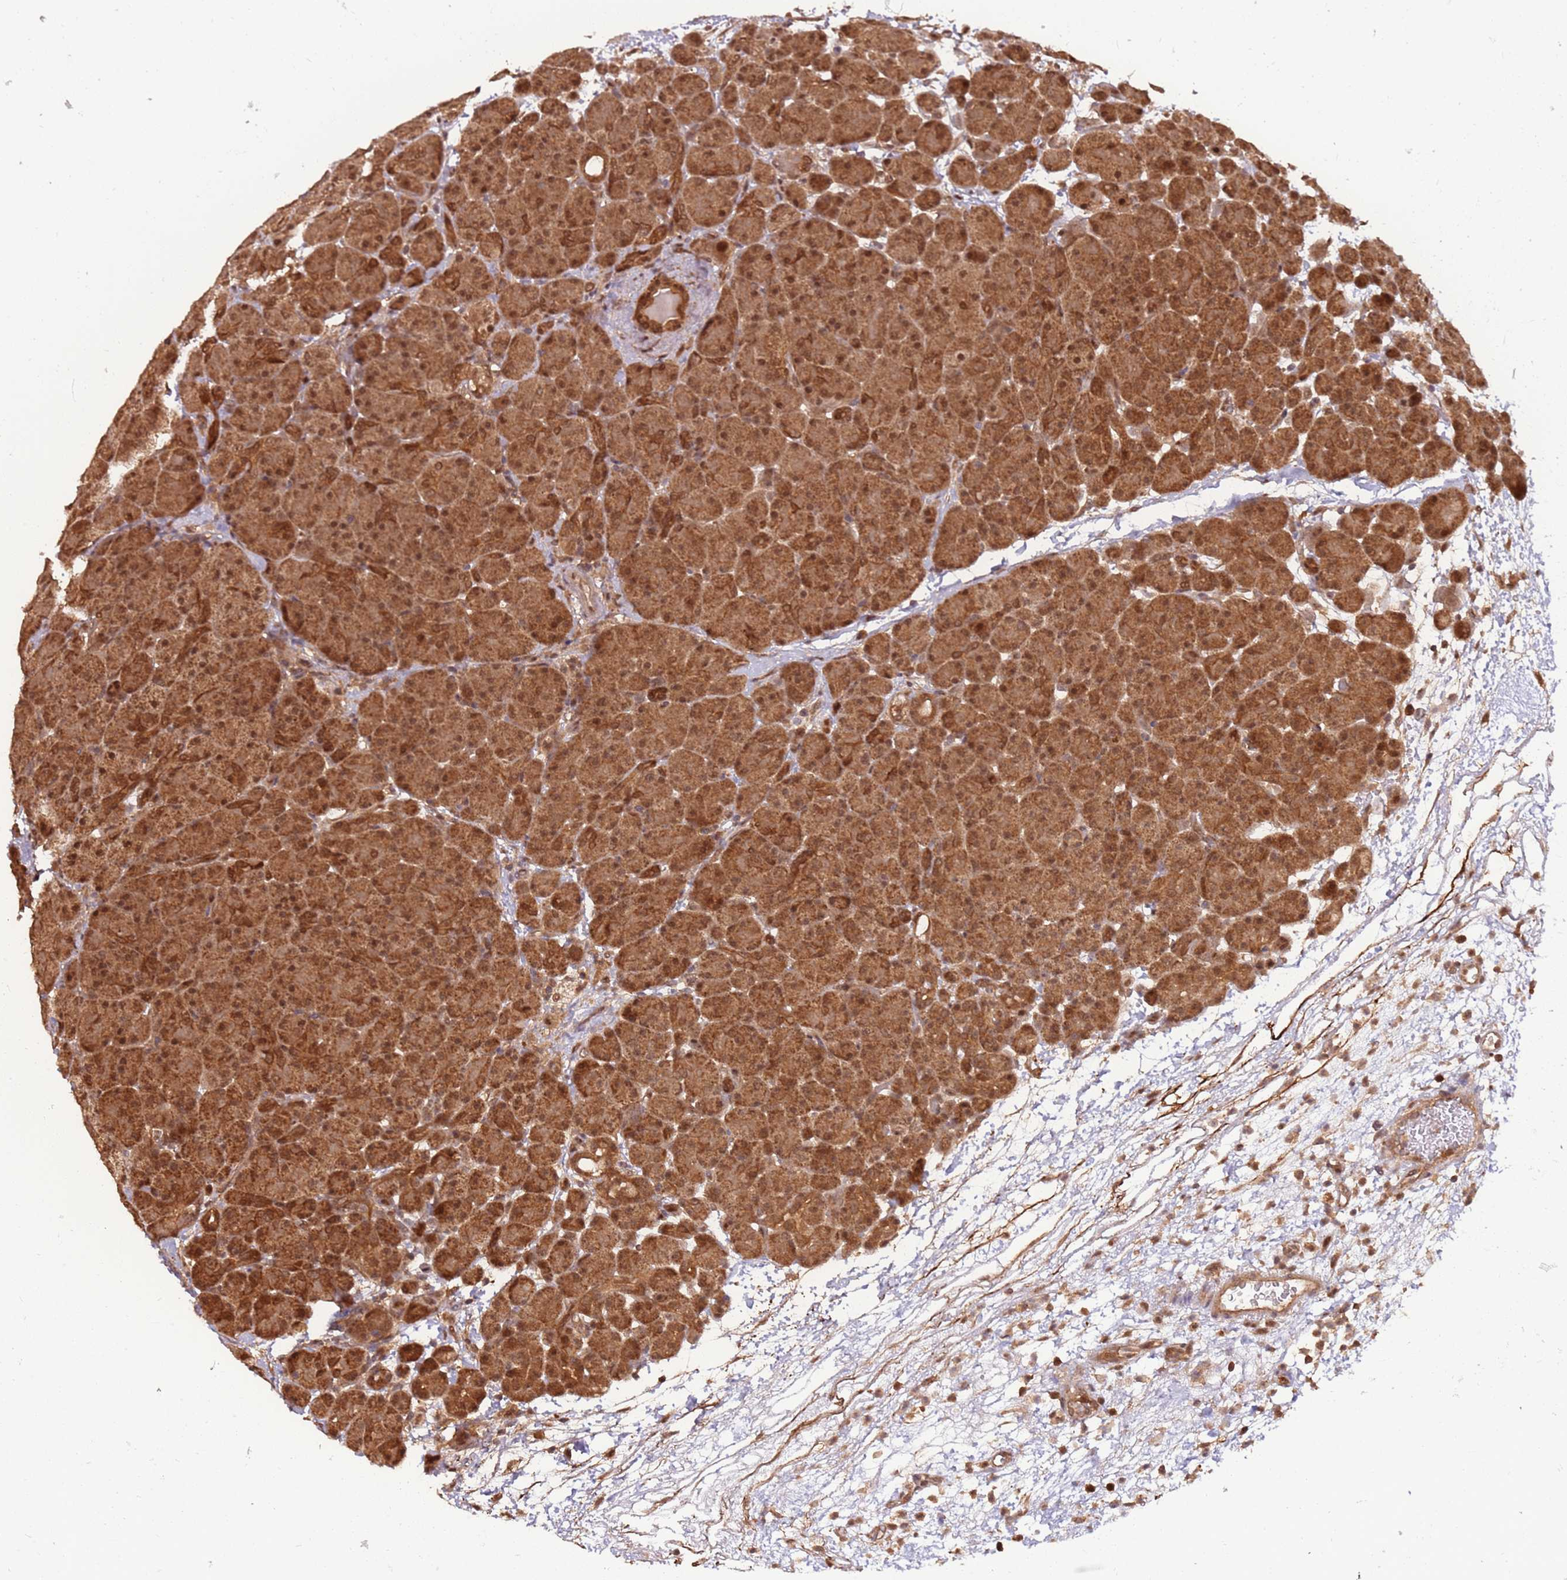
{"staining": {"intensity": "strong", "quantity": ">75%", "location": "cytoplasmic/membranous,nuclear"}, "tissue": "pancreas", "cell_type": "Exocrine glandular cells", "image_type": "normal", "snomed": [{"axis": "morphology", "description": "Normal tissue, NOS"}, {"axis": "topography", "description": "Pancreas"}], "caption": "There is high levels of strong cytoplasmic/membranous,nuclear positivity in exocrine glandular cells of unremarkable pancreas, as demonstrated by immunohistochemical staining (brown color).", "gene": "PGLS", "patient": {"sex": "male", "age": 66}}